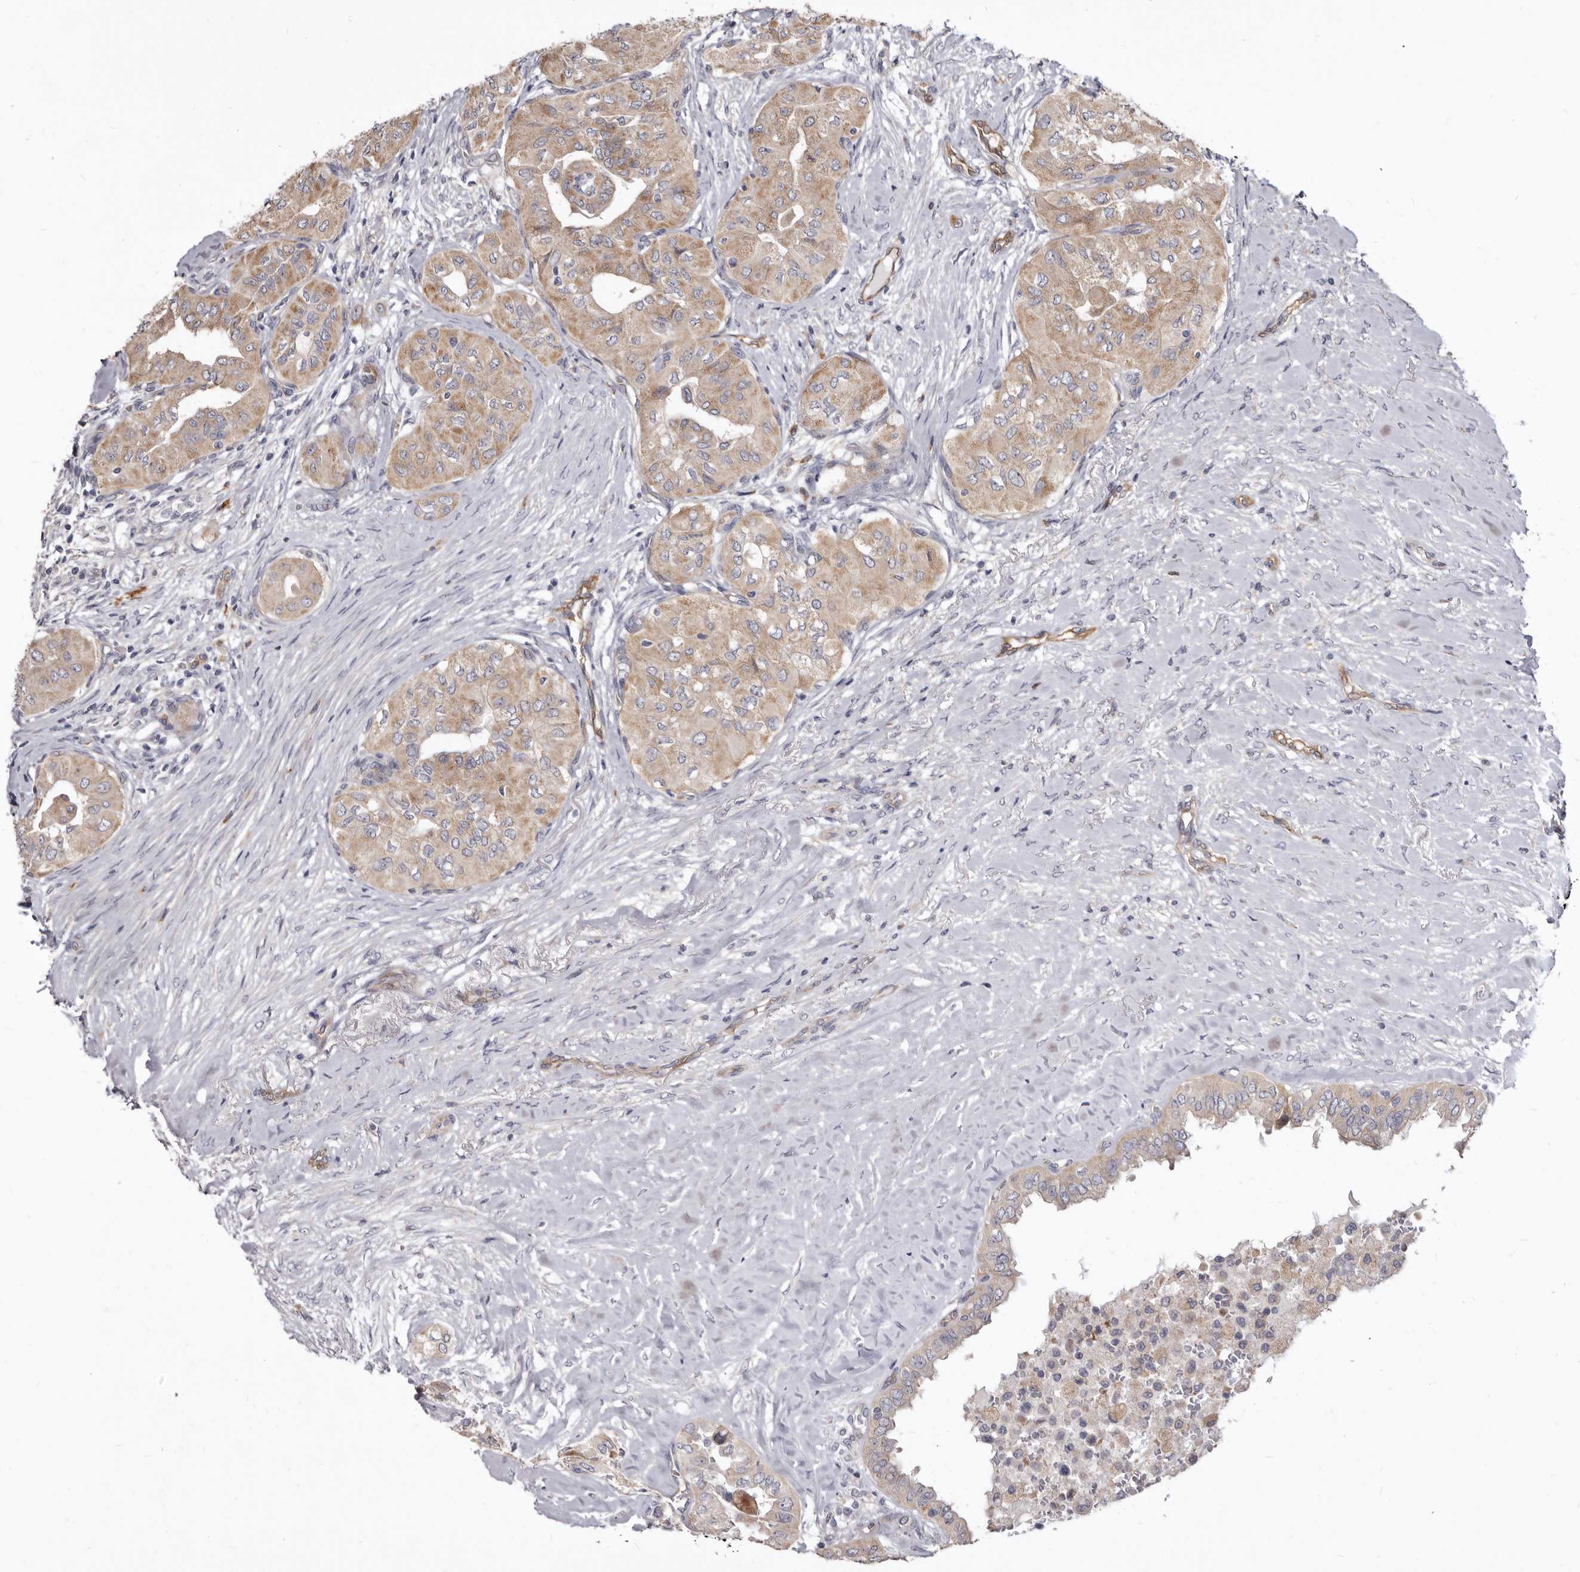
{"staining": {"intensity": "moderate", "quantity": ">75%", "location": "cytoplasmic/membranous"}, "tissue": "thyroid cancer", "cell_type": "Tumor cells", "image_type": "cancer", "snomed": [{"axis": "morphology", "description": "Papillary adenocarcinoma, NOS"}, {"axis": "topography", "description": "Thyroid gland"}], "caption": "Immunohistochemistry (IHC) image of neoplastic tissue: thyroid cancer stained using immunohistochemistry demonstrates medium levels of moderate protein expression localized specifically in the cytoplasmic/membranous of tumor cells, appearing as a cytoplasmic/membranous brown color.", "gene": "FMO2", "patient": {"sex": "female", "age": 59}}